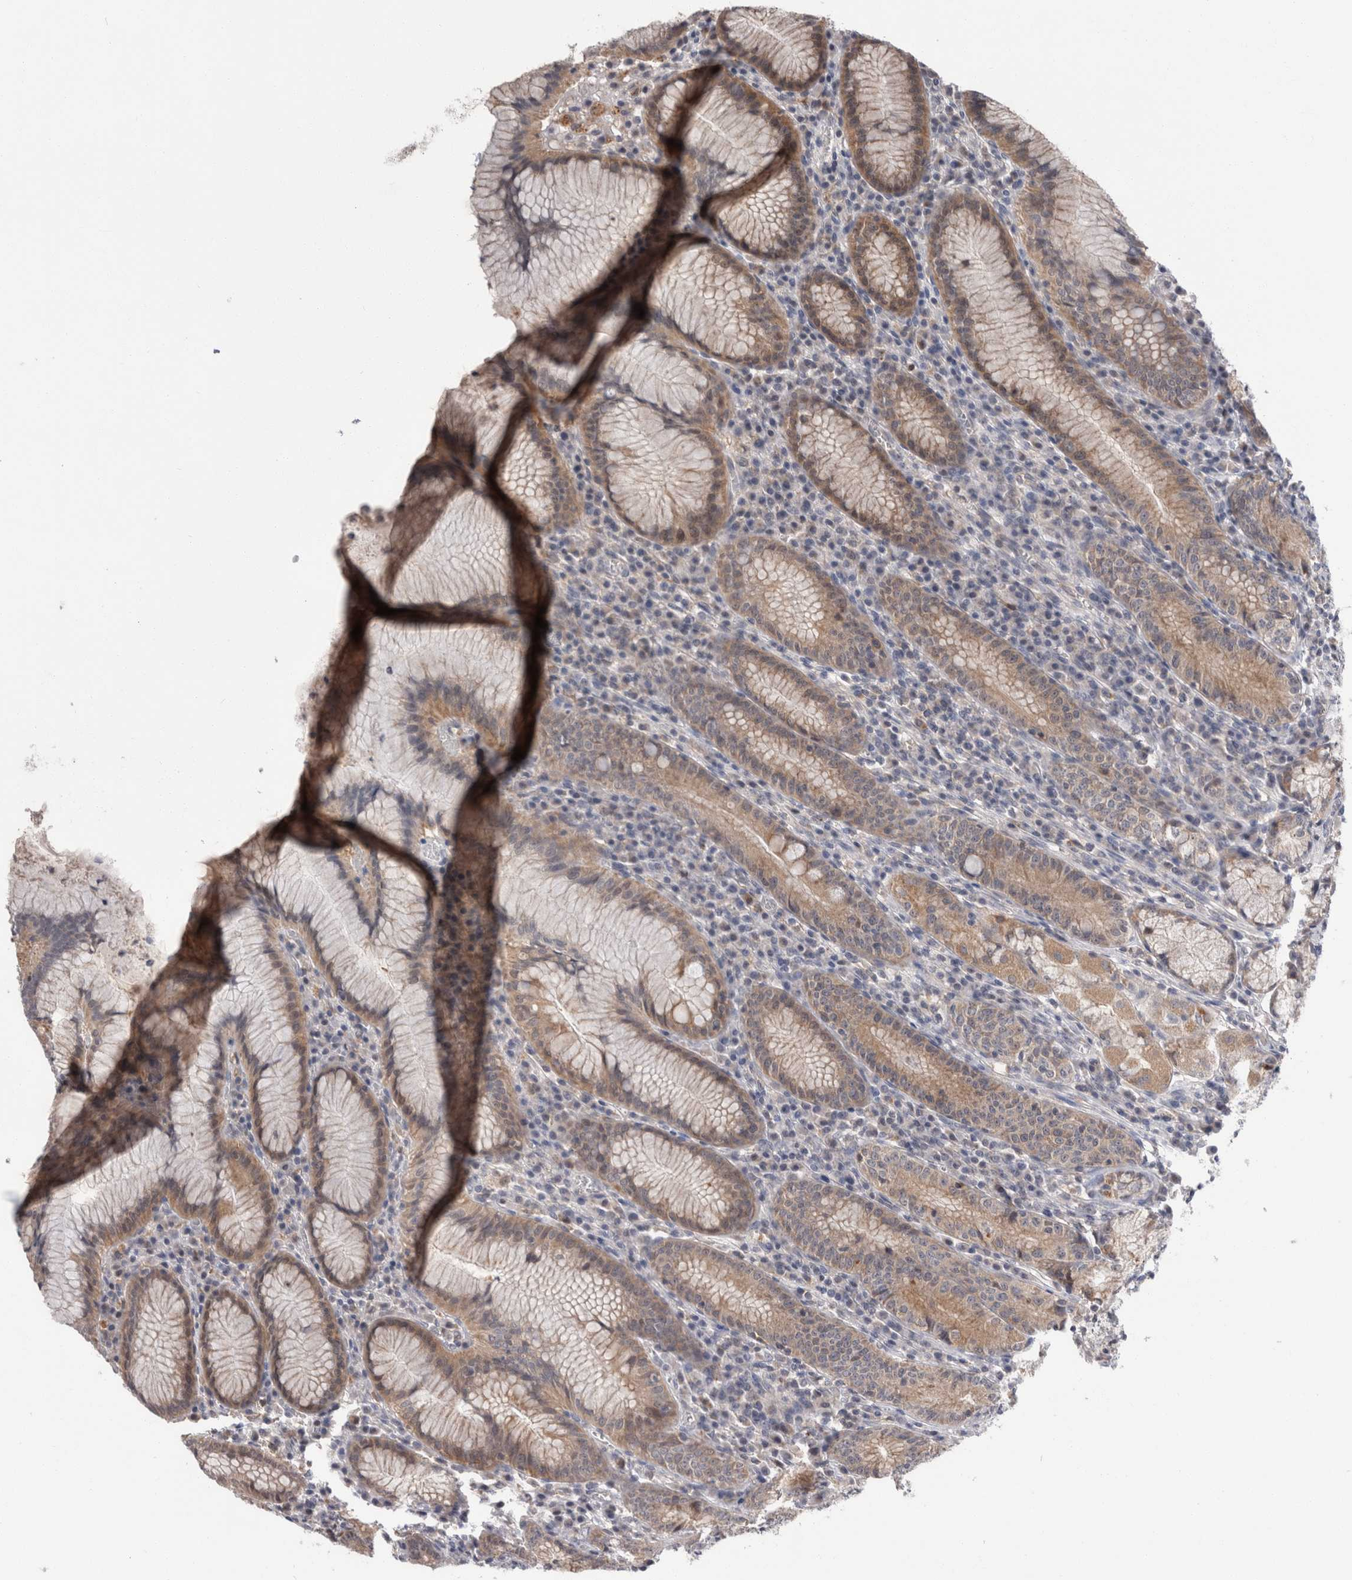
{"staining": {"intensity": "moderate", "quantity": "25%-75%", "location": "cytoplasmic/membranous"}, "tissue": "stomach", "cell_type": "Glandular cells", "image_type": "normal", "snomed": [{"axis": "morphology", "description": "Normal tissue, NOS"}, {"axis": "topography", "description": "Stomach"}], "caption": "The micrograph demonstrates a brown stain indicating the presence of a protein in the cytoplasmic/membranous of glandular cells in stomach. The protein is stained brown, and the nuclei are stained in blue (DAB IHC with brightfield microscopy, high magnification).", "gene": "MRPL37", "patient": {"sex": "male", "age": 55}}